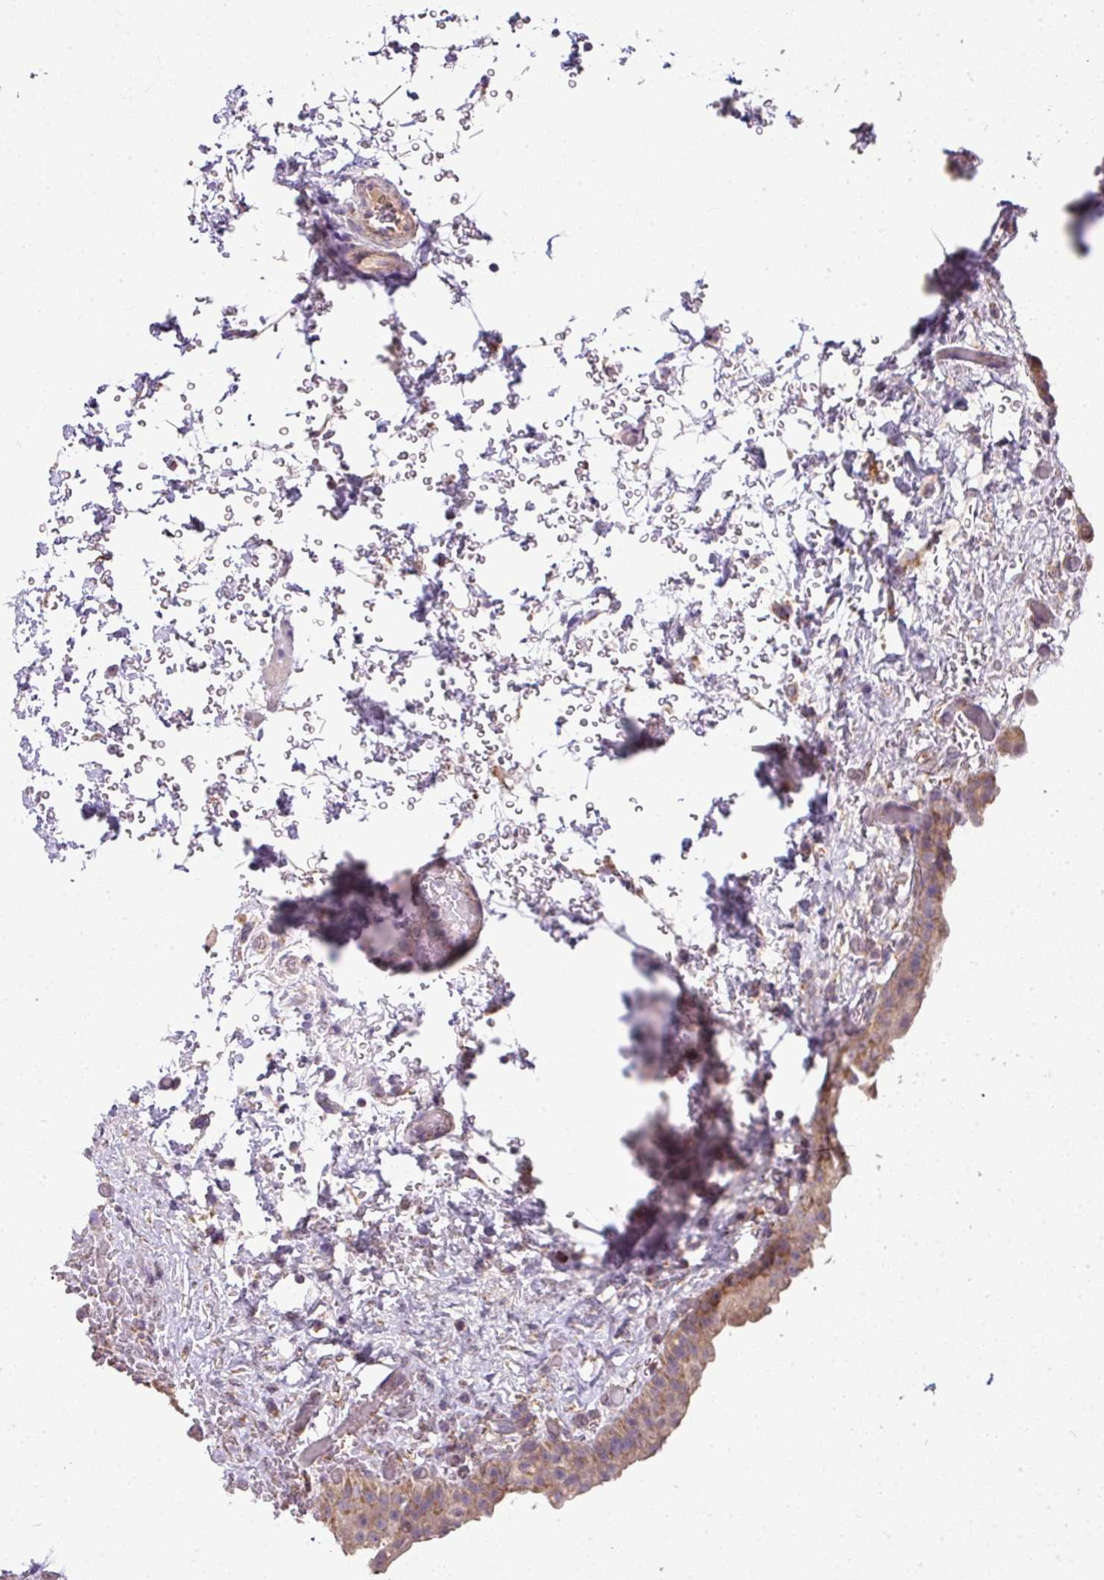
{"staining": {"intensity": "moderate", "quantity": "<25%", "location": "cytoplasmic/membranous"}, "tissue": "urinary bladder", "cell_type": "Urothelial cells", "image_type": "normal", "snomed": [{"axis": "morphology", "description": "Normal tissue, NOS"}, {"axis": "topography", "description": "Urinary bladder"}], "caption": "A photomicrograph showing moderate cytoplasmic/membranous positivity in about <25% of urothelial cells in benign urinary bladder, as visualized by brown immunohistochemical staining.", "gene": "PALS2", "patient": {"sex": "male", "age": 69}}